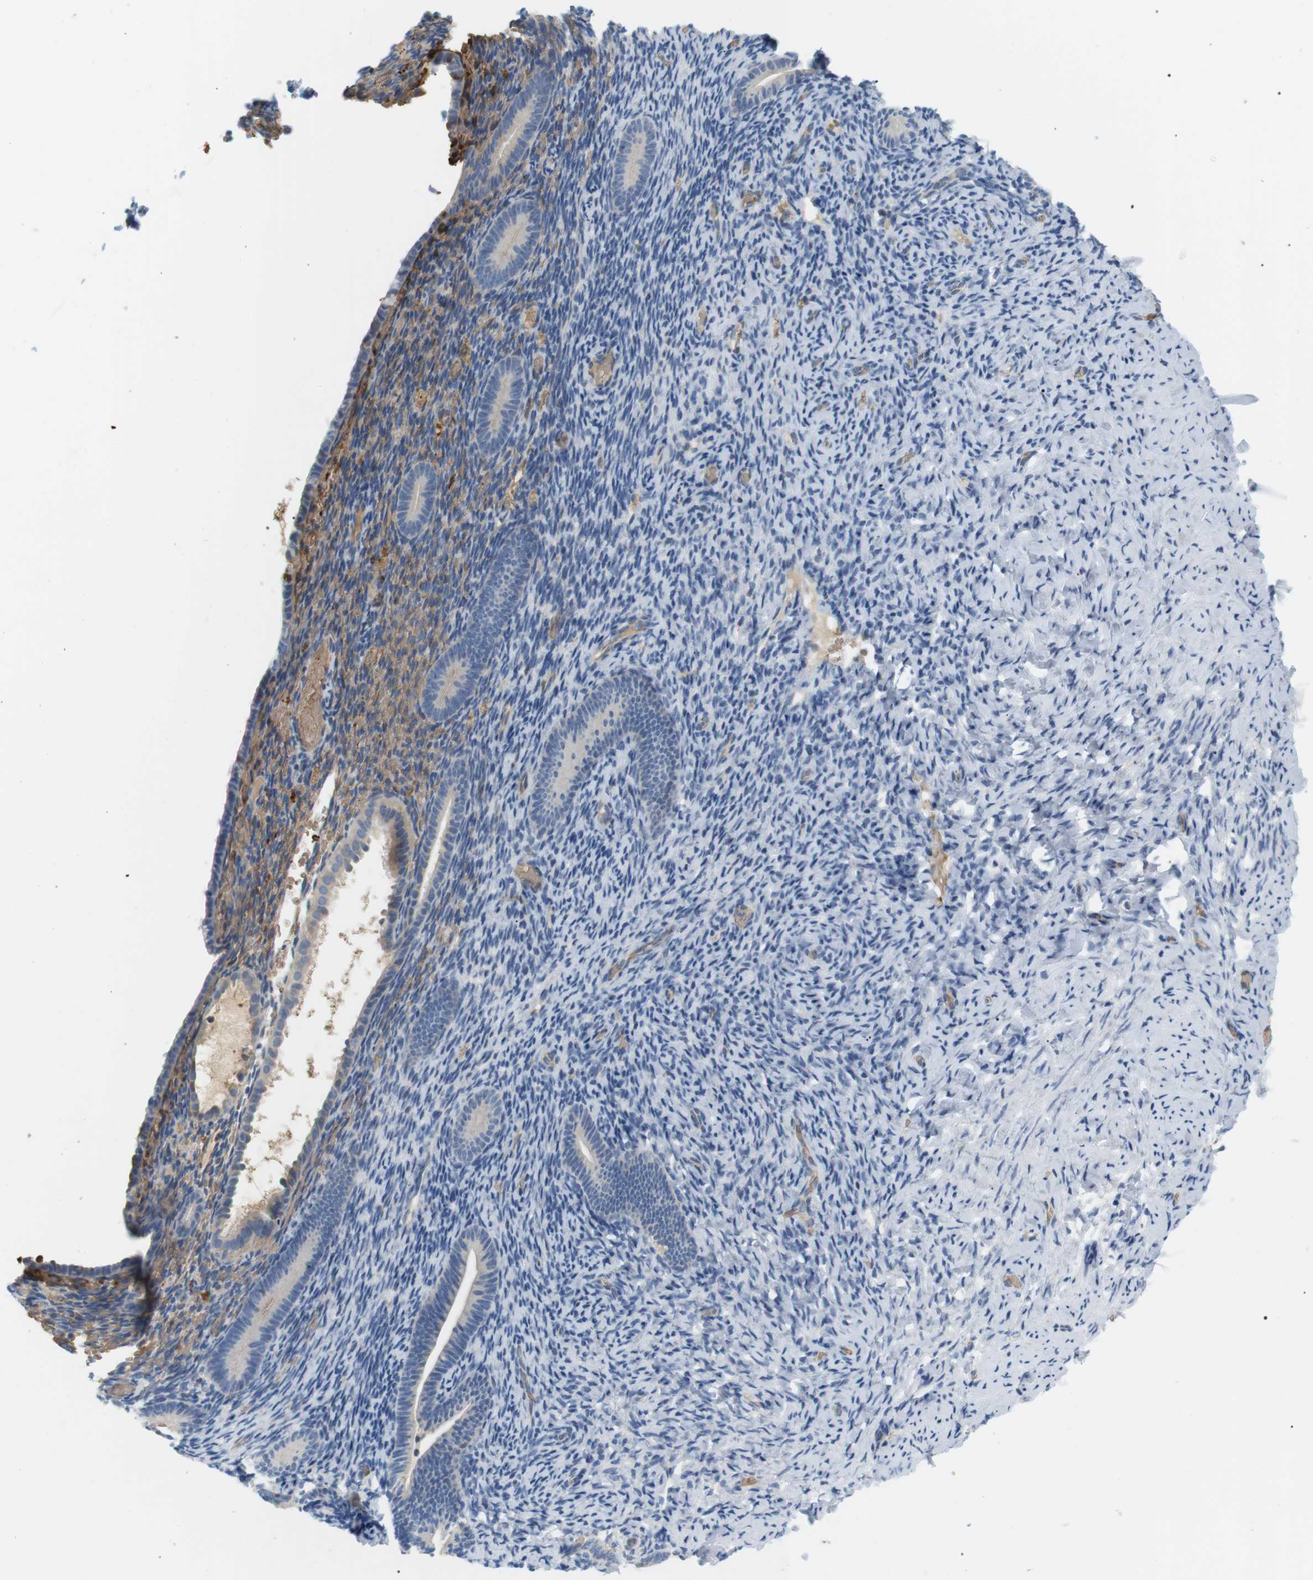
{"staining": {"intensity": "moderate", "quantity": "<25%", "location": "cytoplasmic/membranous"}, "tissue": "endometrium", "cell_type": "Cells in endometrial stroma", "image_type": "normal", "snomed": [{"axis": "morphology", "description": "Normal tissue, NOS"}, {"axis": "topography", "description": "Endometrium"}], "caption": "A brown stain highlights moderate cytoplasmic/membranous staining of a protein in cells in endometrial stroma of unremarkable endometrium. The staining was performed using DAB, with brown indicating positive protein expression. Nuclei are stained blue with hematoxylin.", "gene": "ADCY10", "patient": {"sex": "female", "age": 51}}